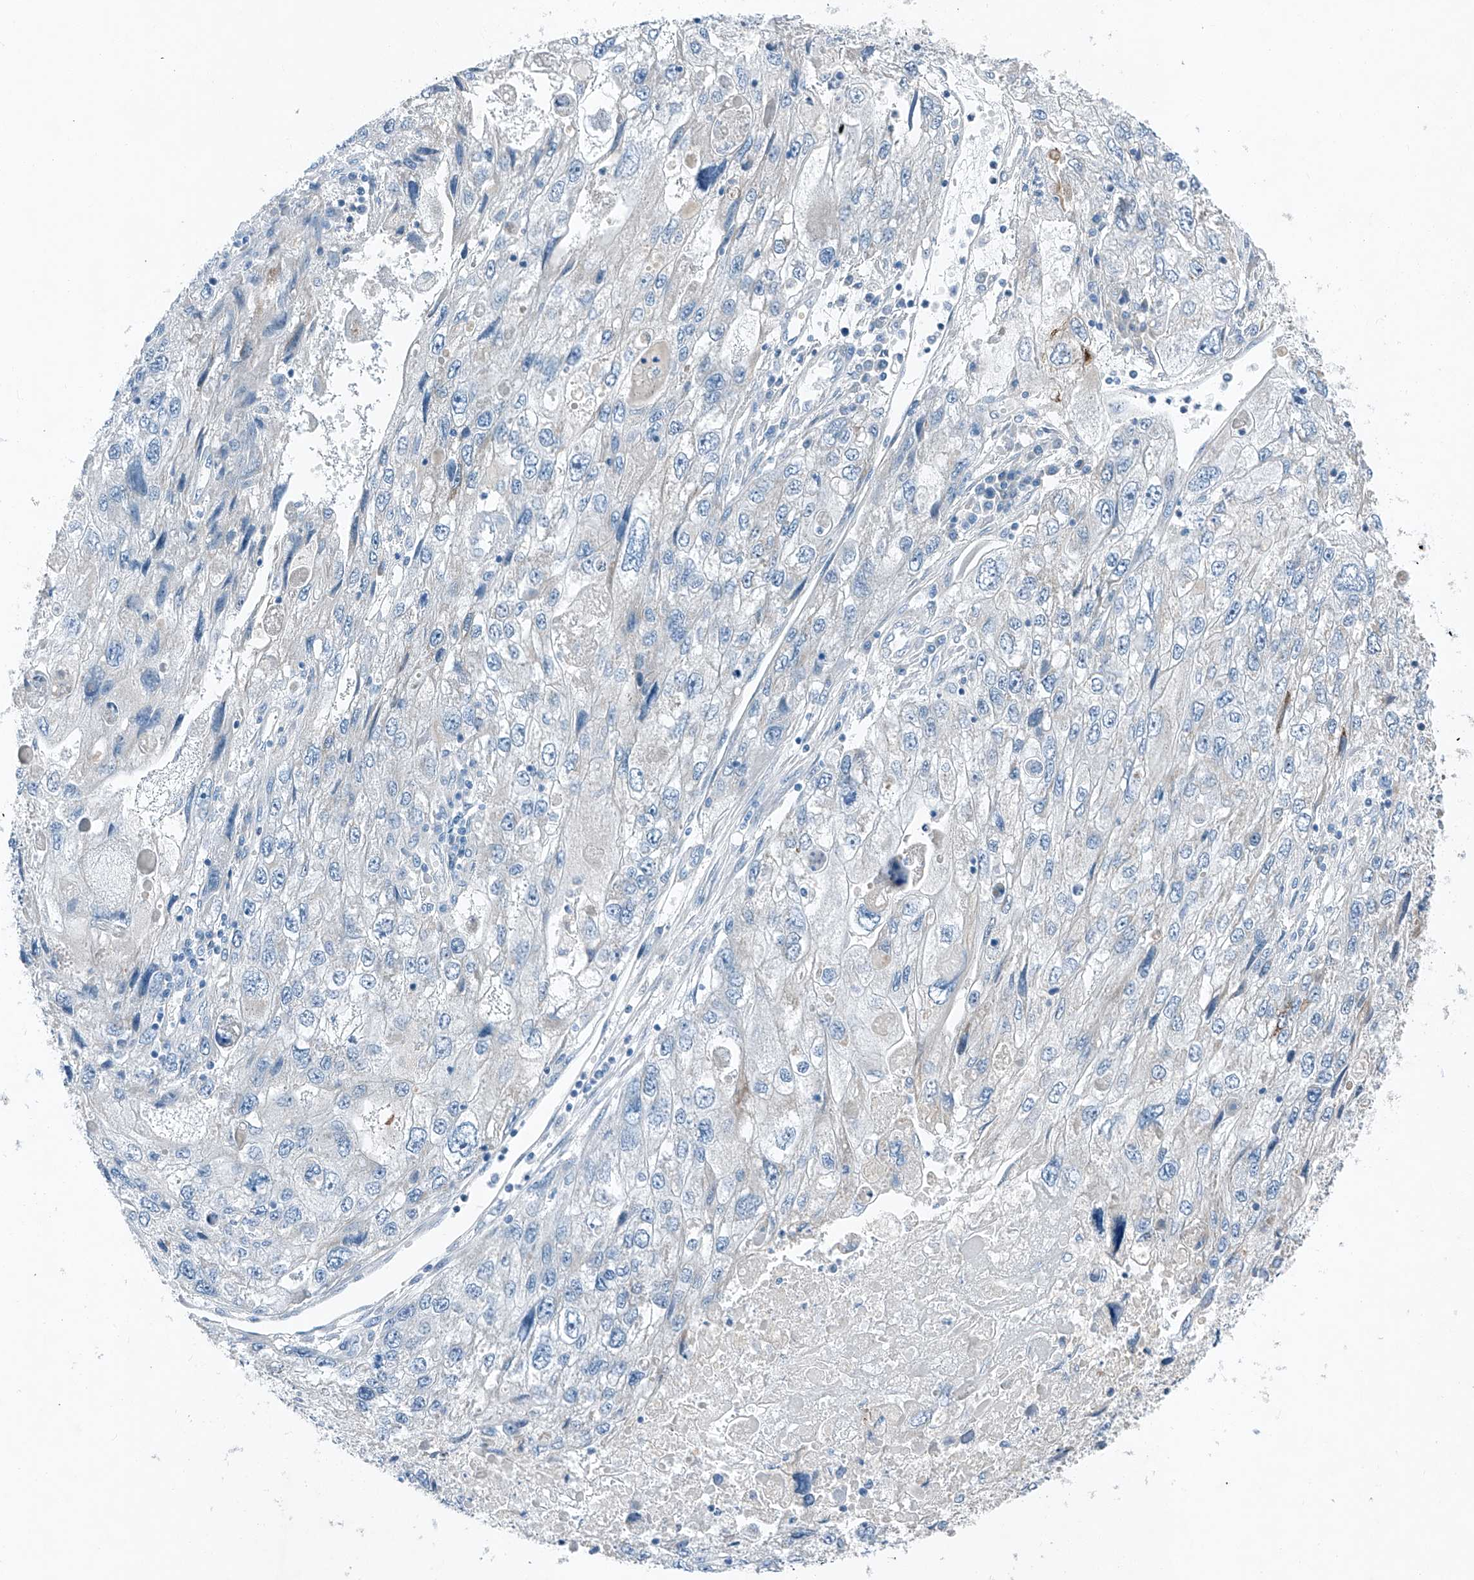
{"staining": {"intensity": "negative", "quantity": "none", "location": "none"}, "tissue": "endometrial cancer", "cell_type": "Tumor cells", "image_type": "cancer", "snomed": [{"axis": "morphology", "description": "Adenocarcinoma, NOS"}, {"axis": "topography", "description": "Endometrium"}], "caption": "Tumor cells are negative for protein expression in human endometrial cancer. (DAB (3,3'-diaminobenzidine) immunohistochemistry, high magnification).", "gene": "MDGA1", "patient": {"sex": "female", "age": 49}}